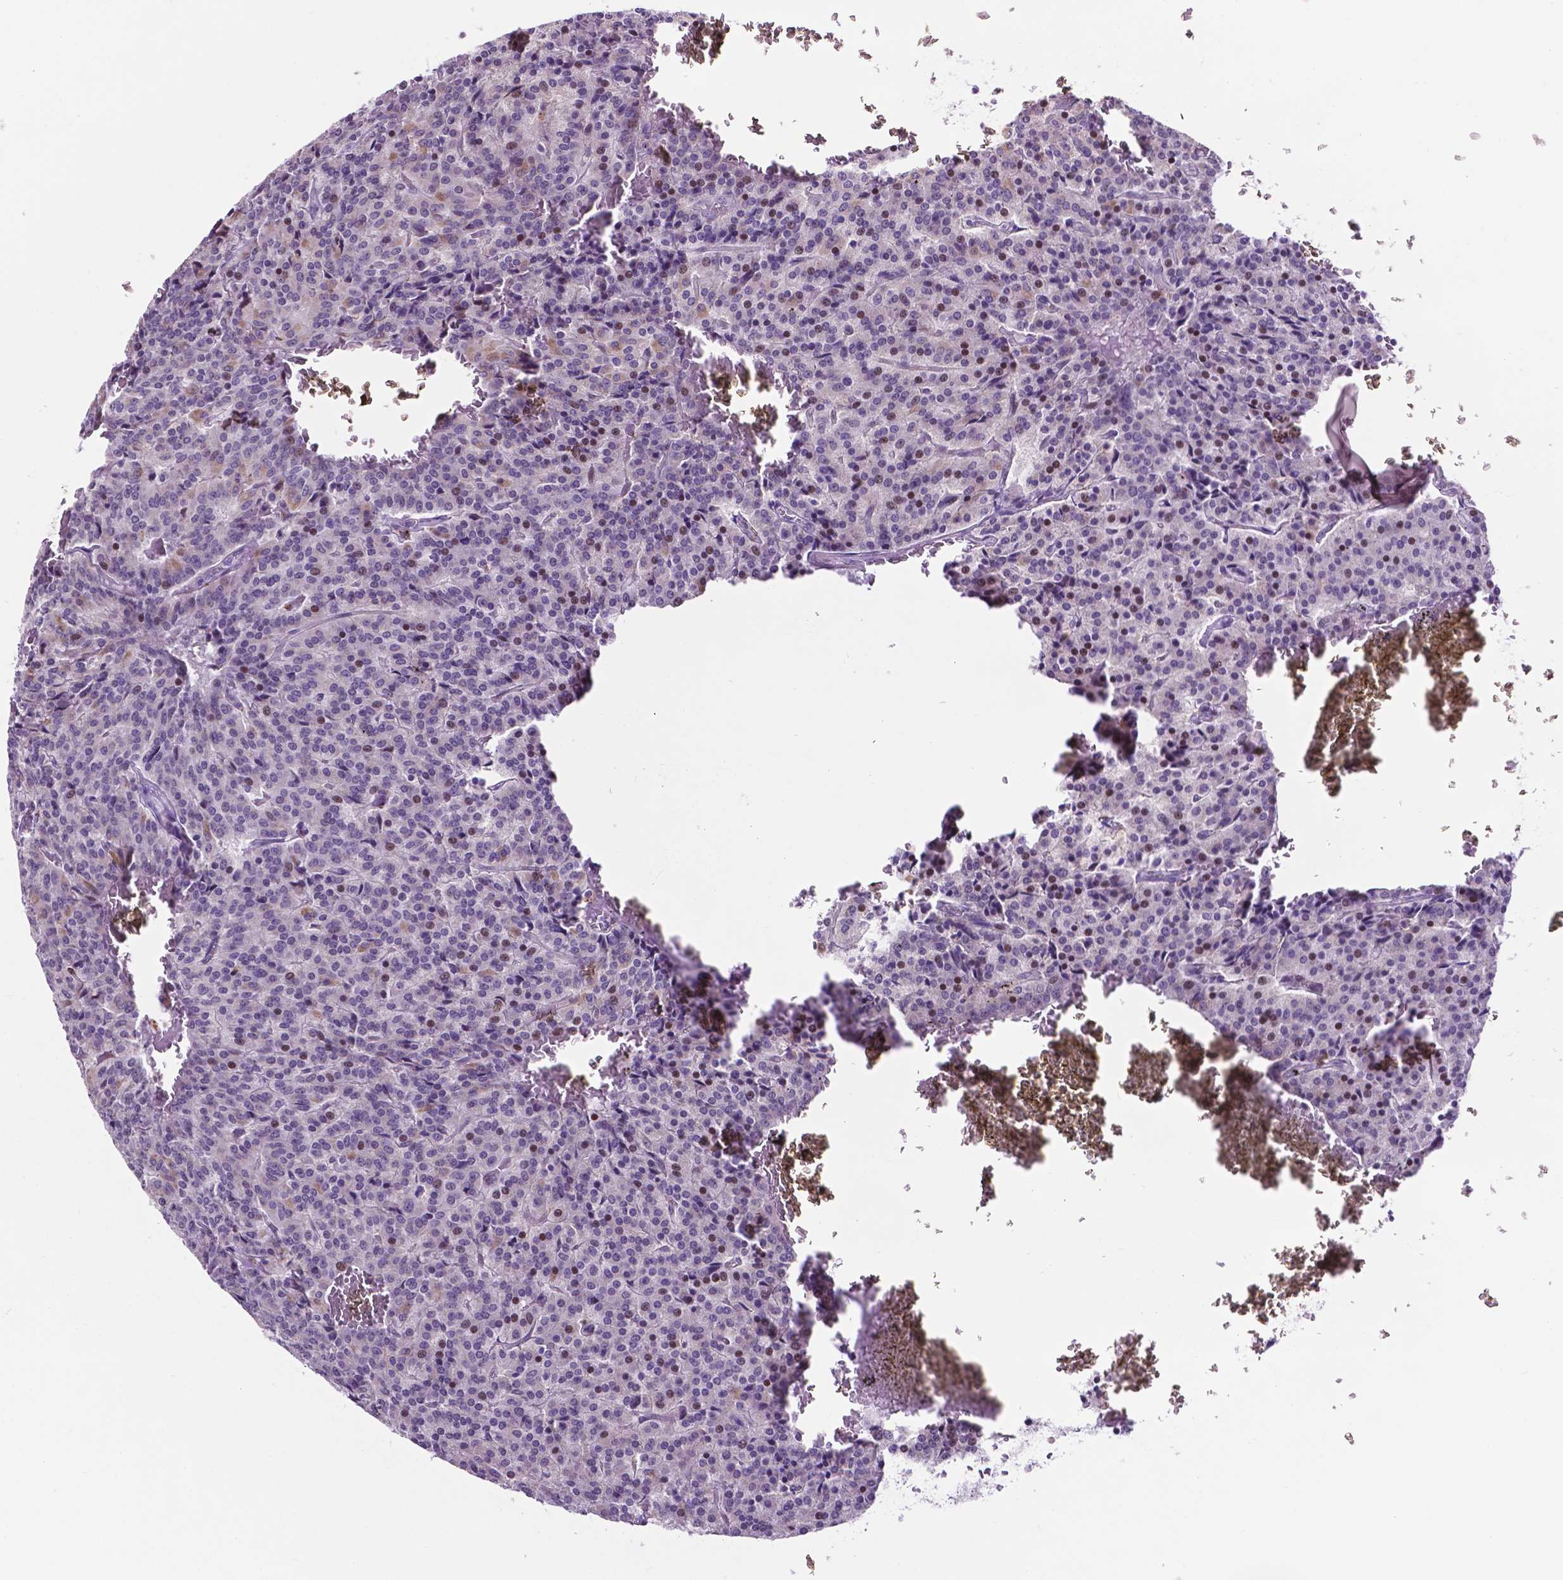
{"staining": {"intensity": "moderate", "quantity": "<25%", "location": "nuclear"}, "tissue": "carcinoid", "cell_type": "Tumor cells", "image_type": "cancer", "snomed": [{"axis": "morphology", "description": "Carcinoid, malignant, NOS"}, {"axis": "topography", "description": "Lung"}], "caption": "Protein expression analysis of malignant carcinoid exhibits moderate nuclear staining in approximately <25% of tumor cells.", "gene": "SMAD3", "patient": {"sex": "male", "age": 70}}